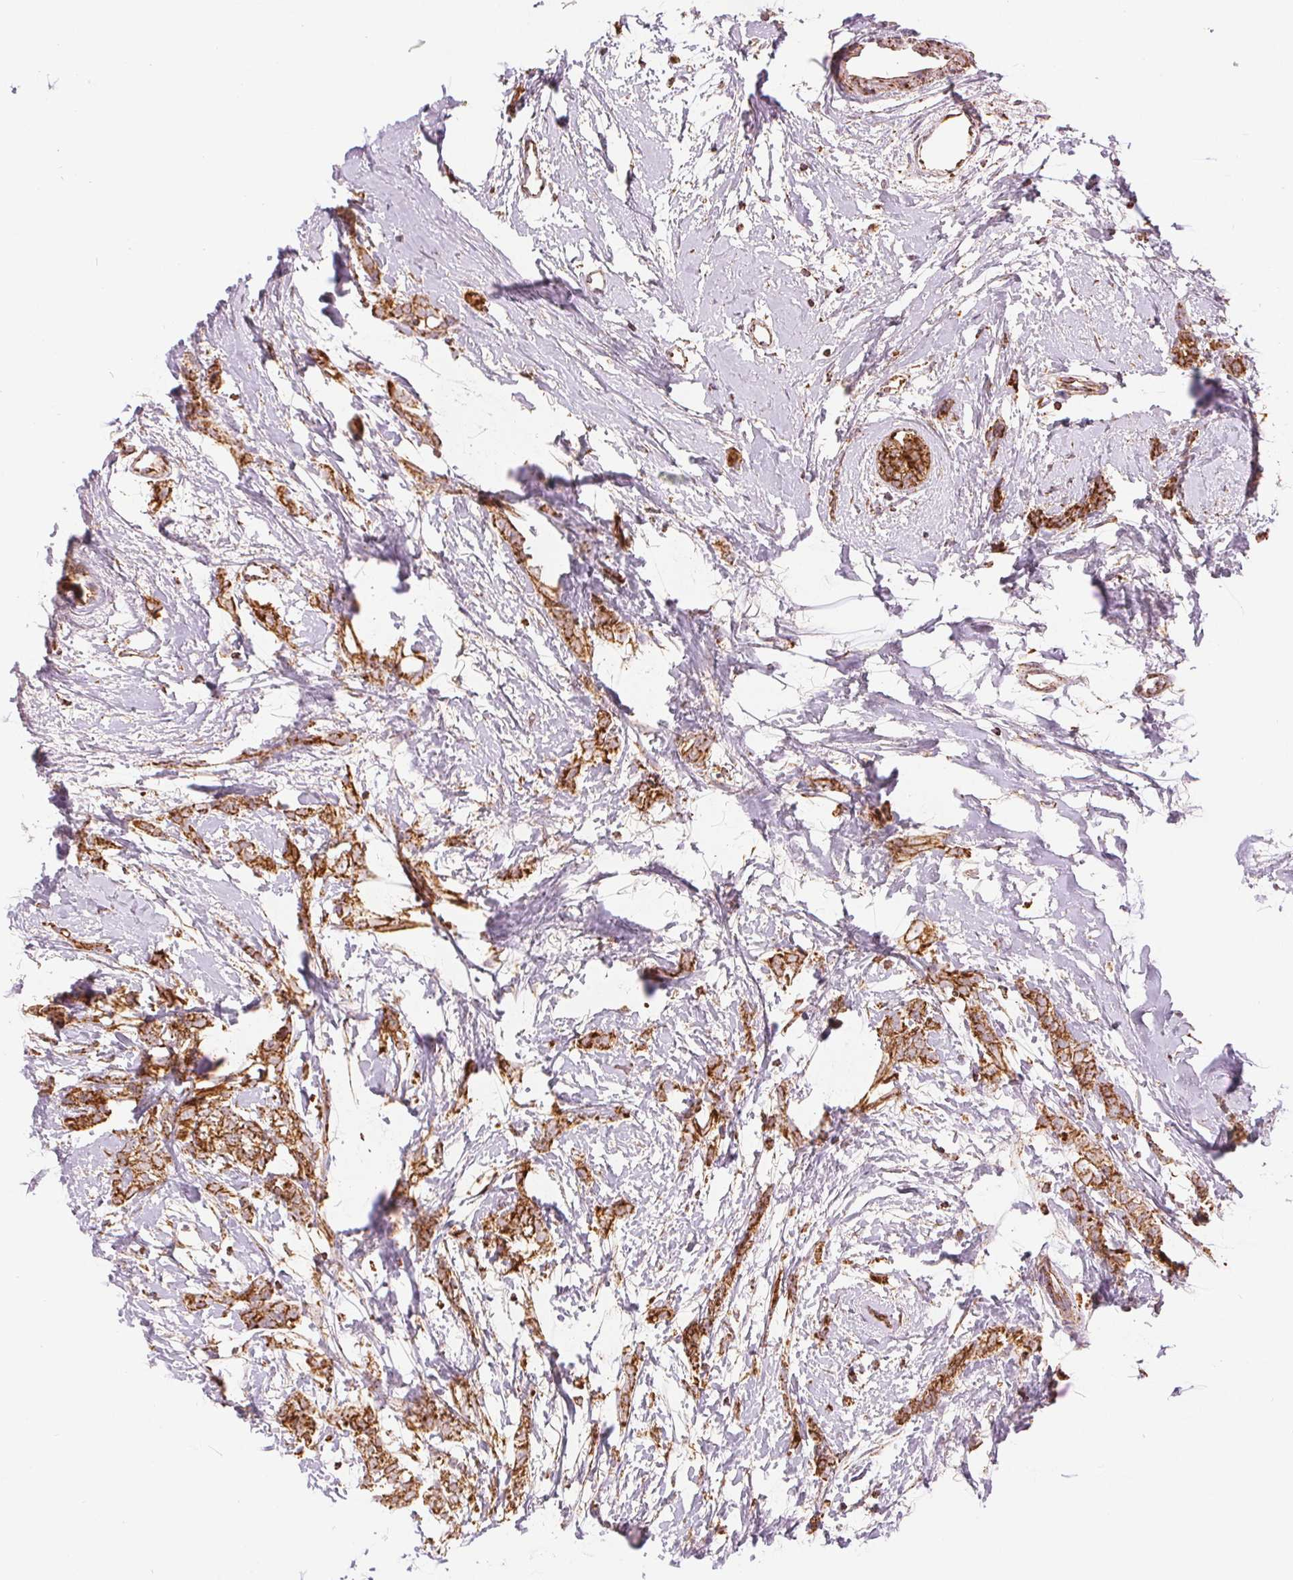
{"staining": {"intensity": "moderate", "quantity": ">75%", "location": "cytoplasmic/membranous"}, "tissue": "breast cancer", "cell_type": "Tumor cells", "image_type": "cancer", "snomed": [{"axis": "morphology", "description": "Duct carcinoma"}, {"axis": "topography", "description": "Breast"}], "caption": "Brown immunohistochemical staining in human breast cancer (invasive ductal carcinoma) shows moderate cytoplasmic/membranous expression in approximately >75% of tumor cells.", "gene": "SDHB", "patient": {"sex": "female", "age": 40}}